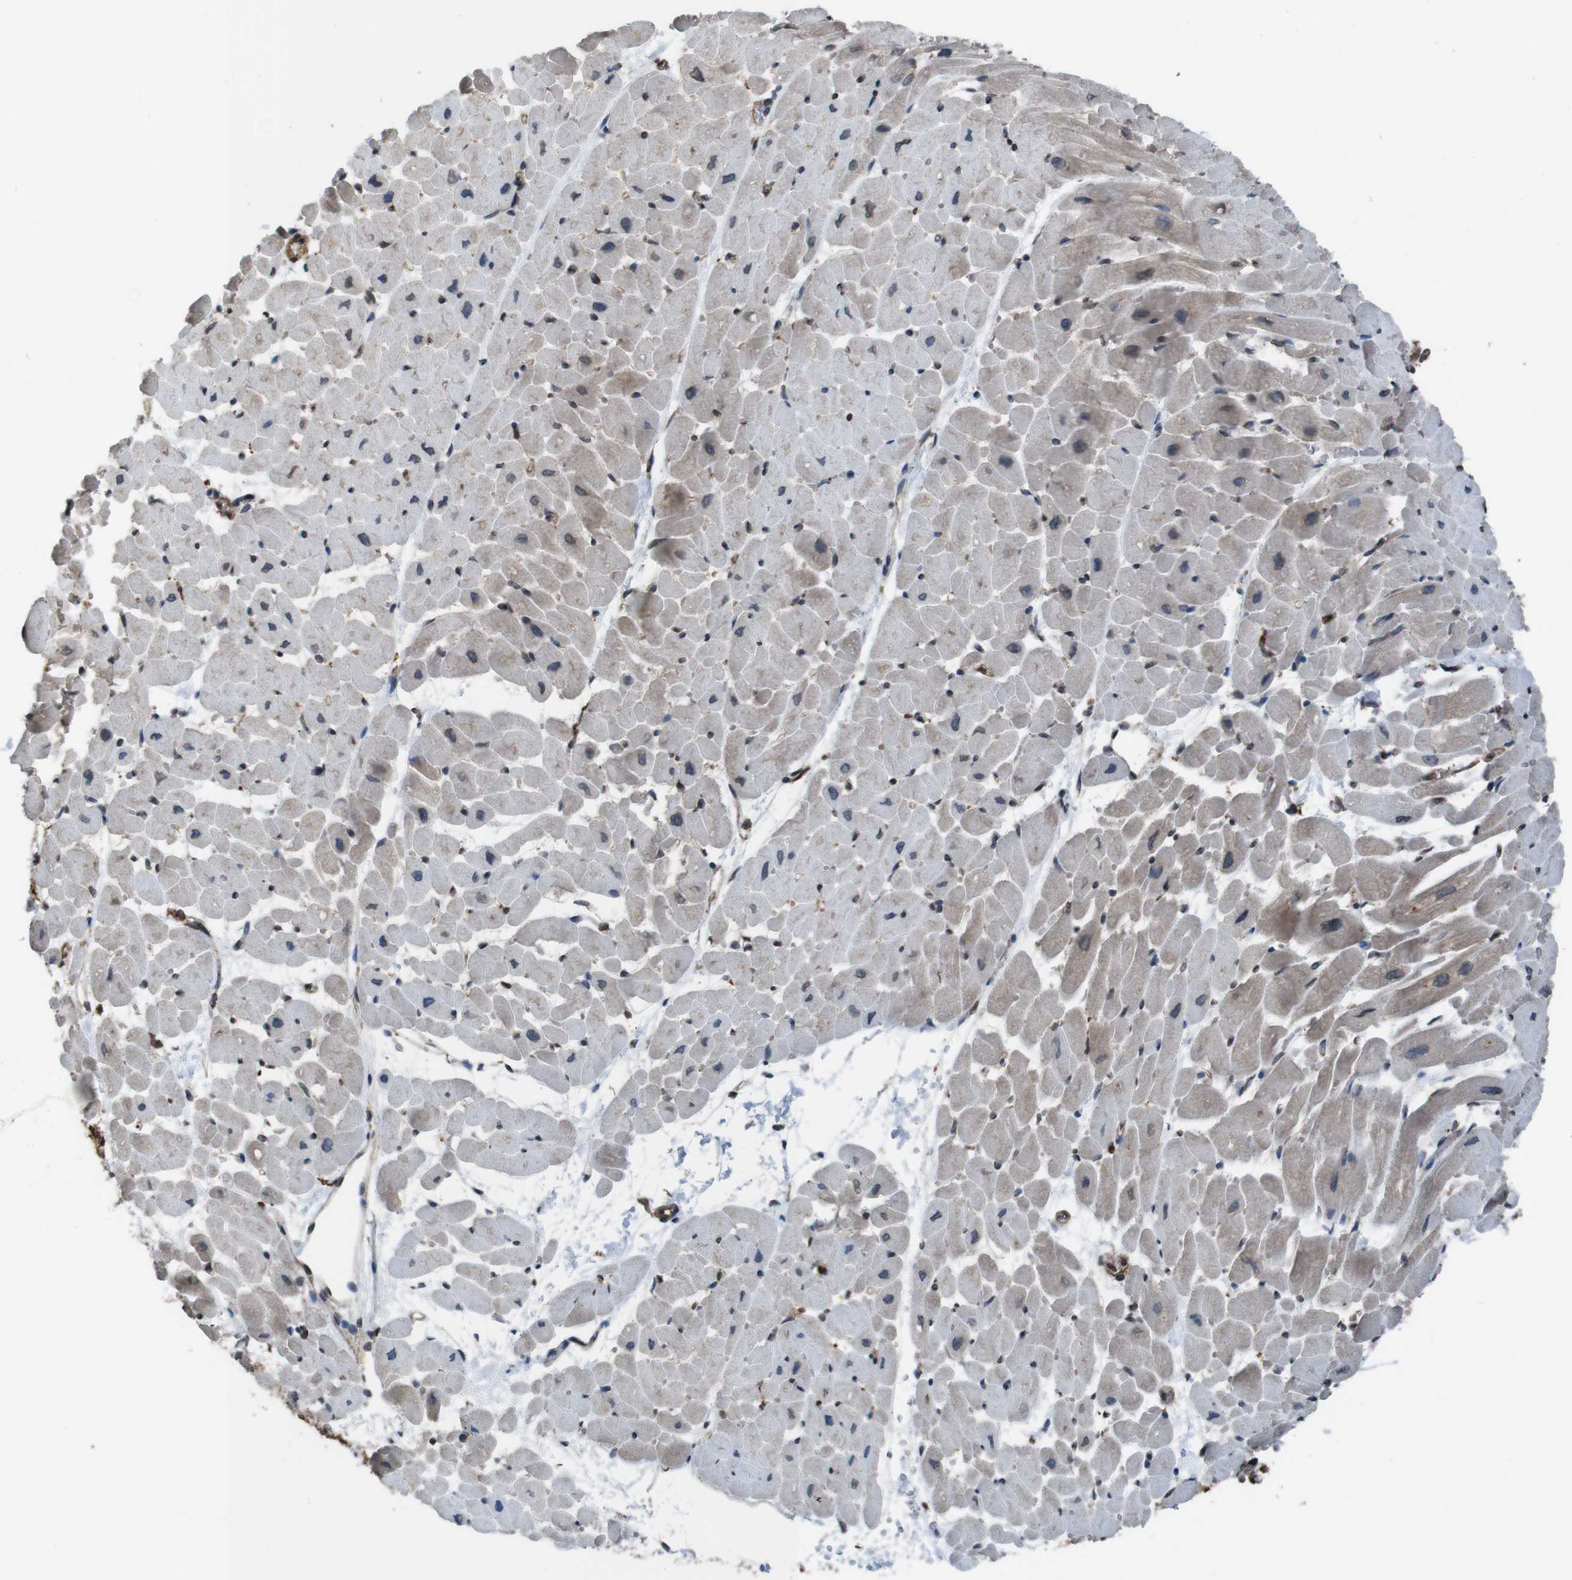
{"staining": {"intensity": "weak", "quantity": "25%-75%", "location": "cytoplasmic/membranous"}, "tissue": "heart muscle", "cell_type": "Cardiomyocytes", "image_type": "normal", "snomed": [{"axis": "morphology", "description": "Normal tissue, NOS"}, {"axis": "topography", "description": "Heart"}], "caption": "Immunohistochemical staining of unremarkable heart muscle demonstrates weak cytoplasmic/membranous protein expression in approximately 25%-75% of cardiomyocytes. (DAB (3,3'-diaminobenzidine) IHC with brightfield microscopy, high magnification).", "gene": "APMAP", "patient": {"sex": "male", "age": 45}}